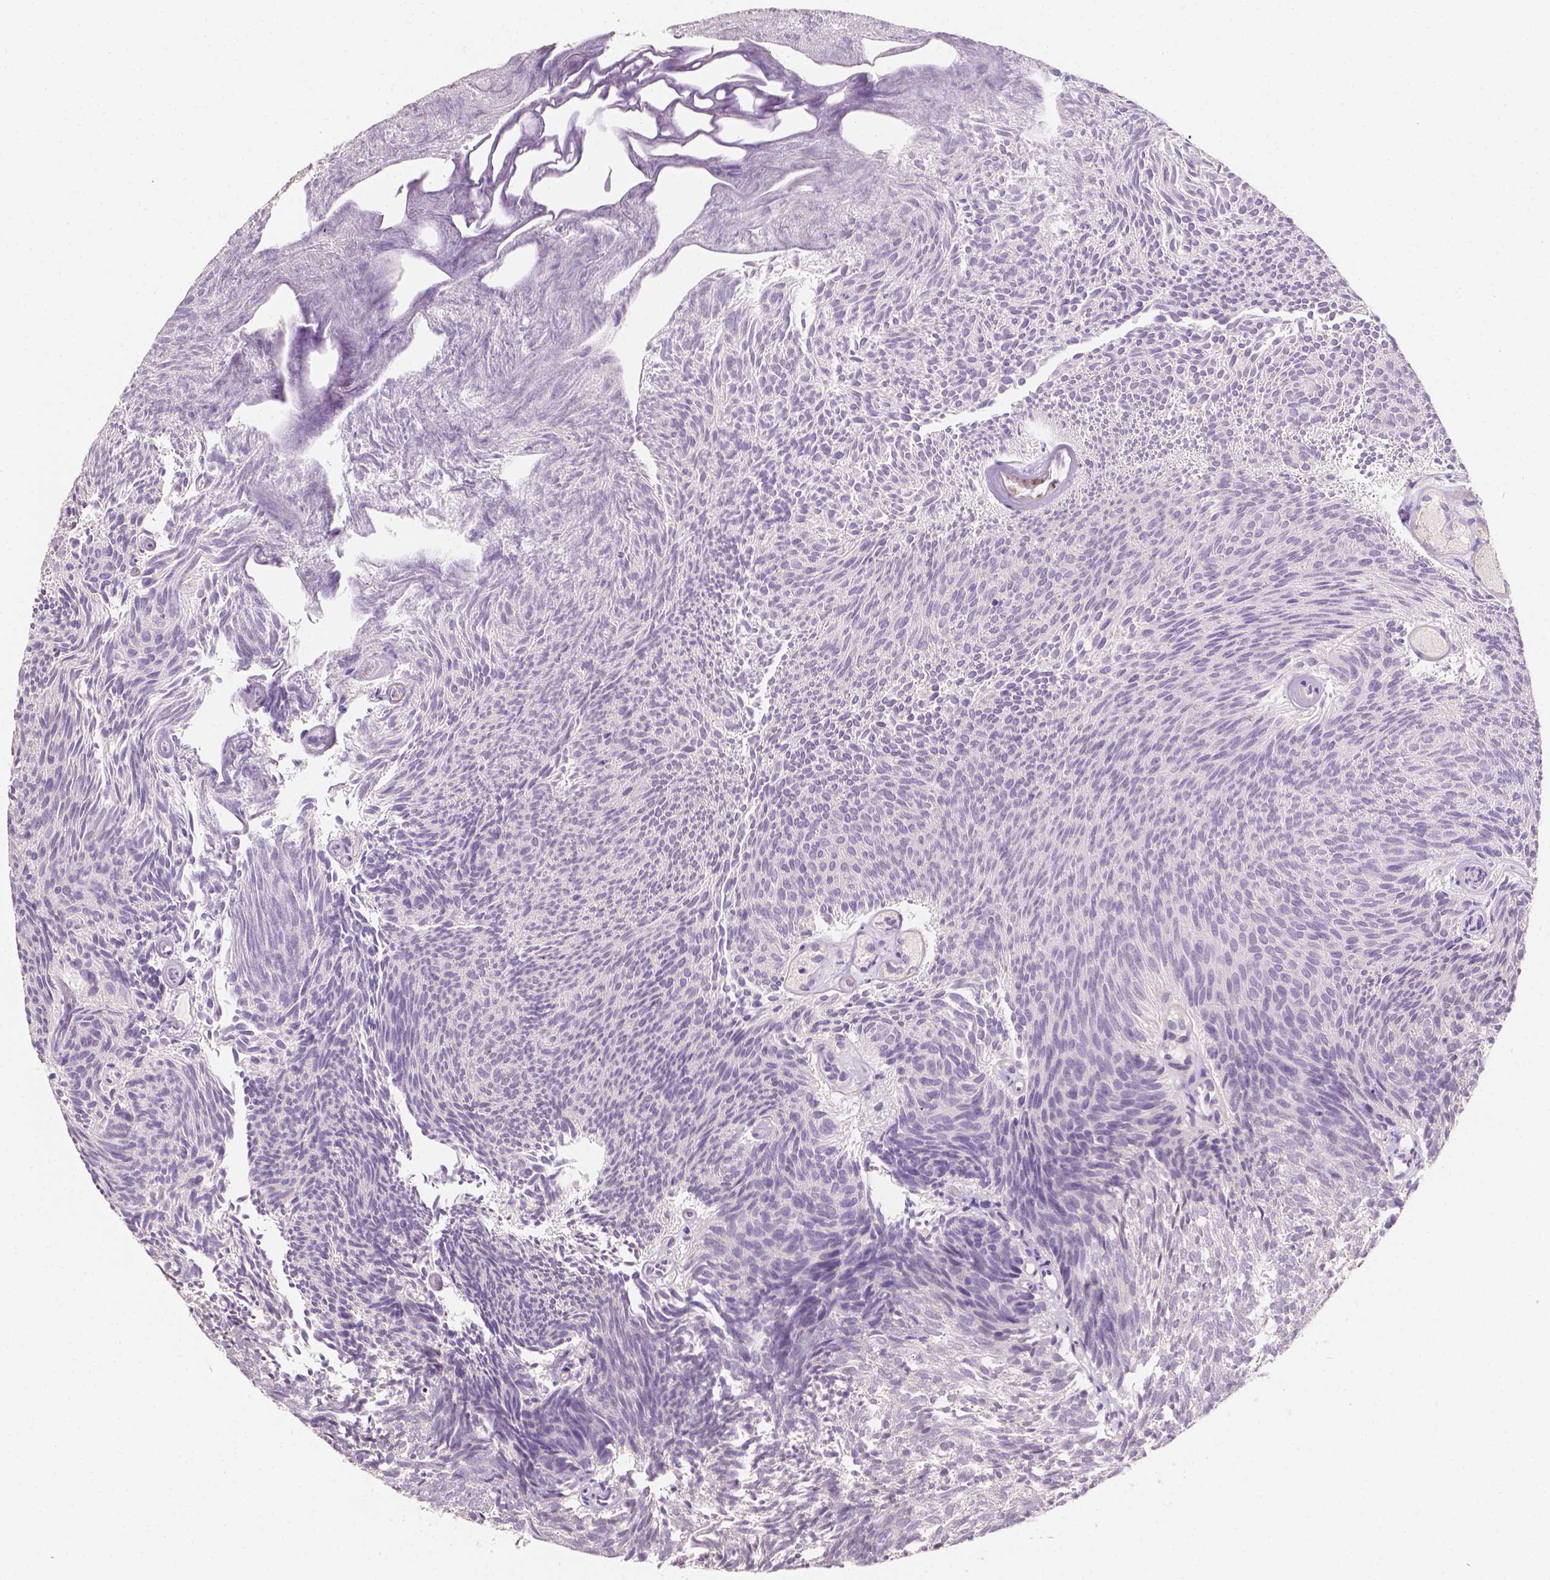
{"staining": {"intensity": "negative", "quantity": "none", "location": "none"}, "tissue": "urothelial cancer", "cell_type": "Tumor cells", "image_type": "cancer", "snomed": [{"axis": "morphology", "description": "Urothelial carcinoma, Low grade"}, {"axis": "topography", "description": "Urinary bladder"}], "caption": "An immunohistochemistry photomicrograph of urothelial carcinoma (low-grade) is shown. There is no staining in tumor cells of urothelial carcinoma (low-grade). (Stains: DAB IHC with hematoxylin counter stain, Microscopy: brightfield microscopy at high magnification).", "gene": "SIRT2", "patient": {"sex": "male", "age": 77}}